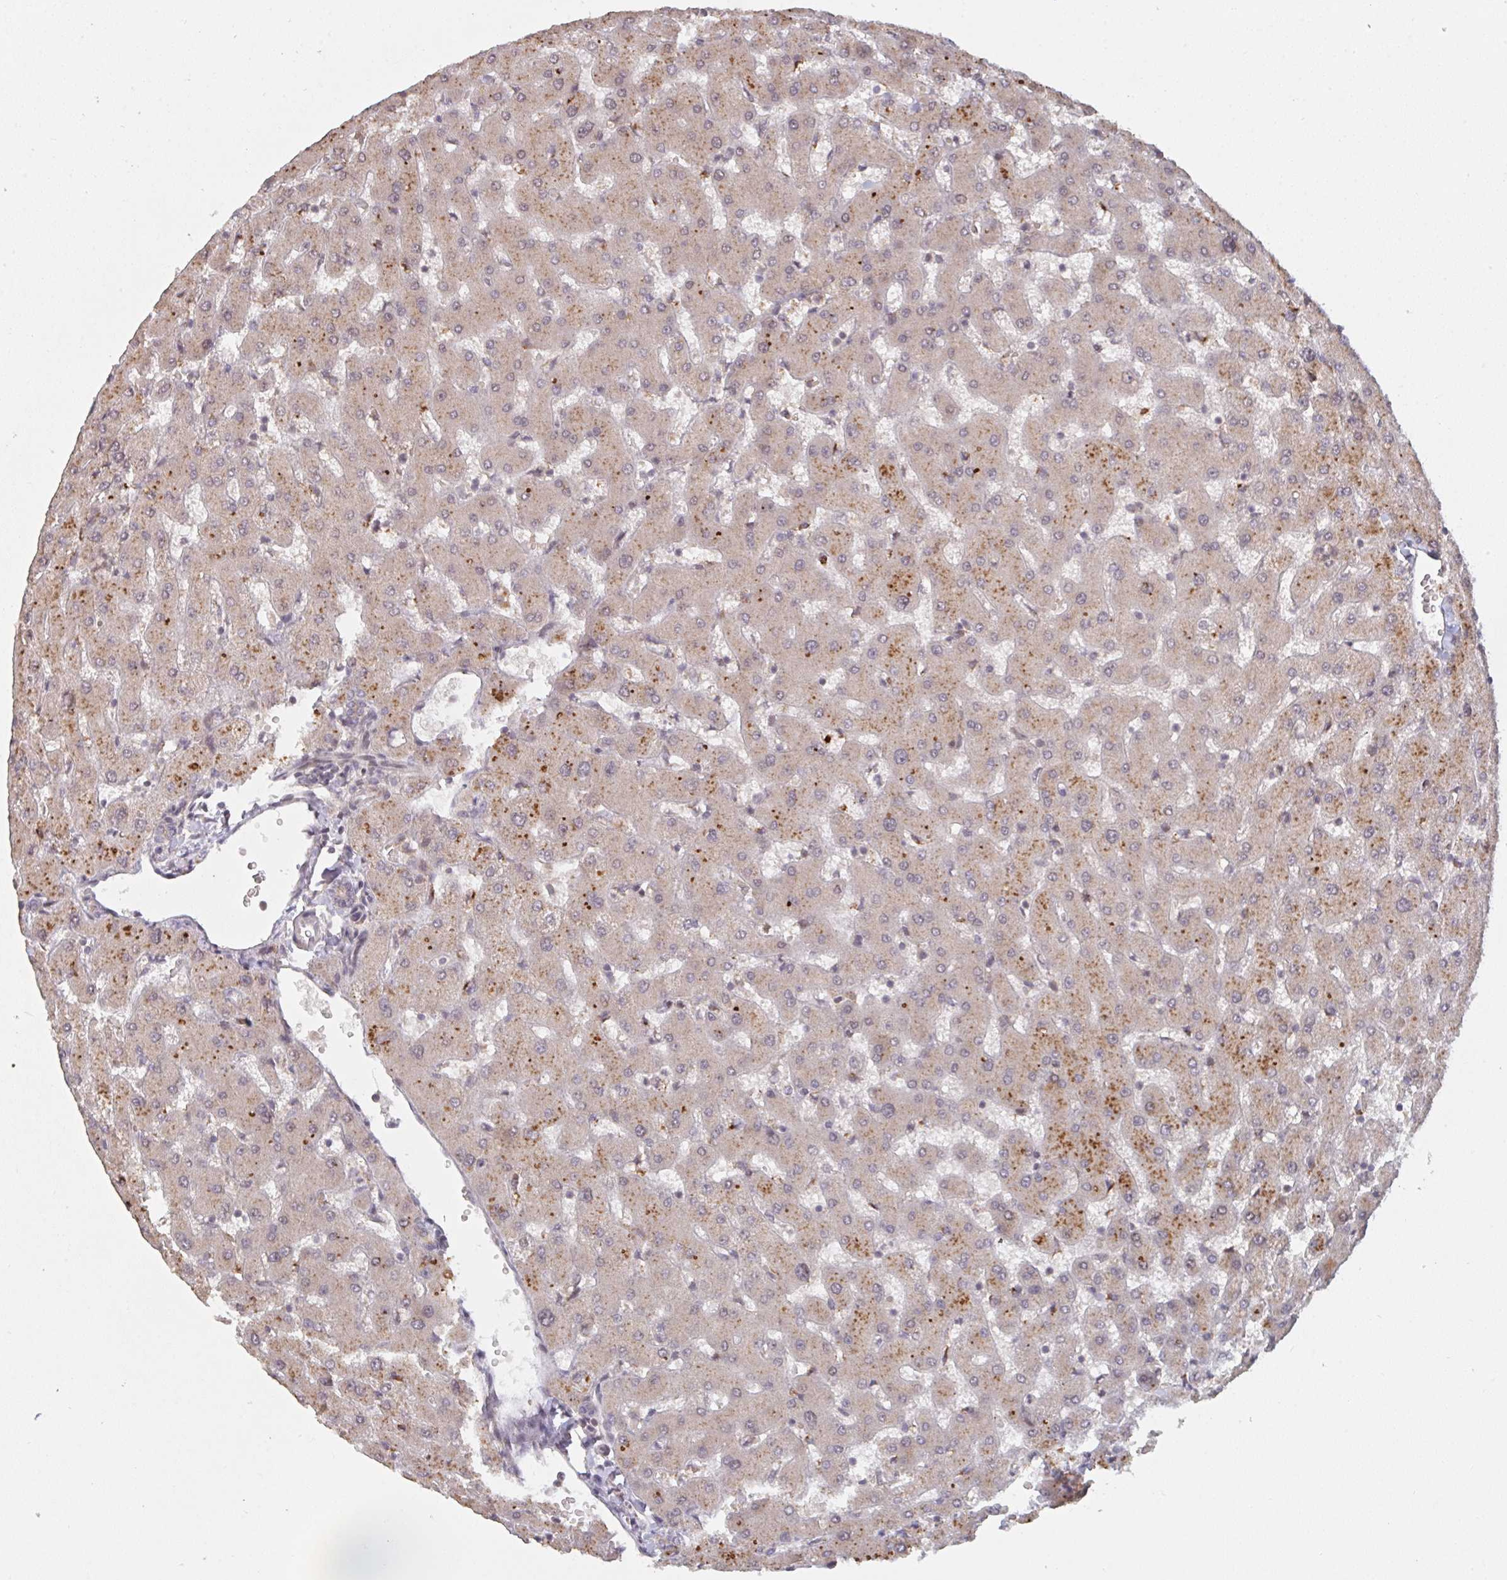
{"staining": {"intensity": "negative", "quantity": "none", "location": "none"}, "tissue": "liver", "cell_type": "Cholangiocytes", "image_type": "normal", "snomed": [{"axis": "morphology", "description": "Normal tissue, NOS"}, {"axis": "topography", "description": "Liver"}], "caption": "High power microscopy histopathology image of an immunohistochemistry (IHC) micrograph of unremarkable liver, revealing no significant expression in cholangiocytes. (DAB (3,3'-diaminobenzidine) immunohistochemistry (IHC) visualized using brightfield microscopy, high magnification).", "gene": "DCST1", "patient": {"sex": "female", "age": 63}}